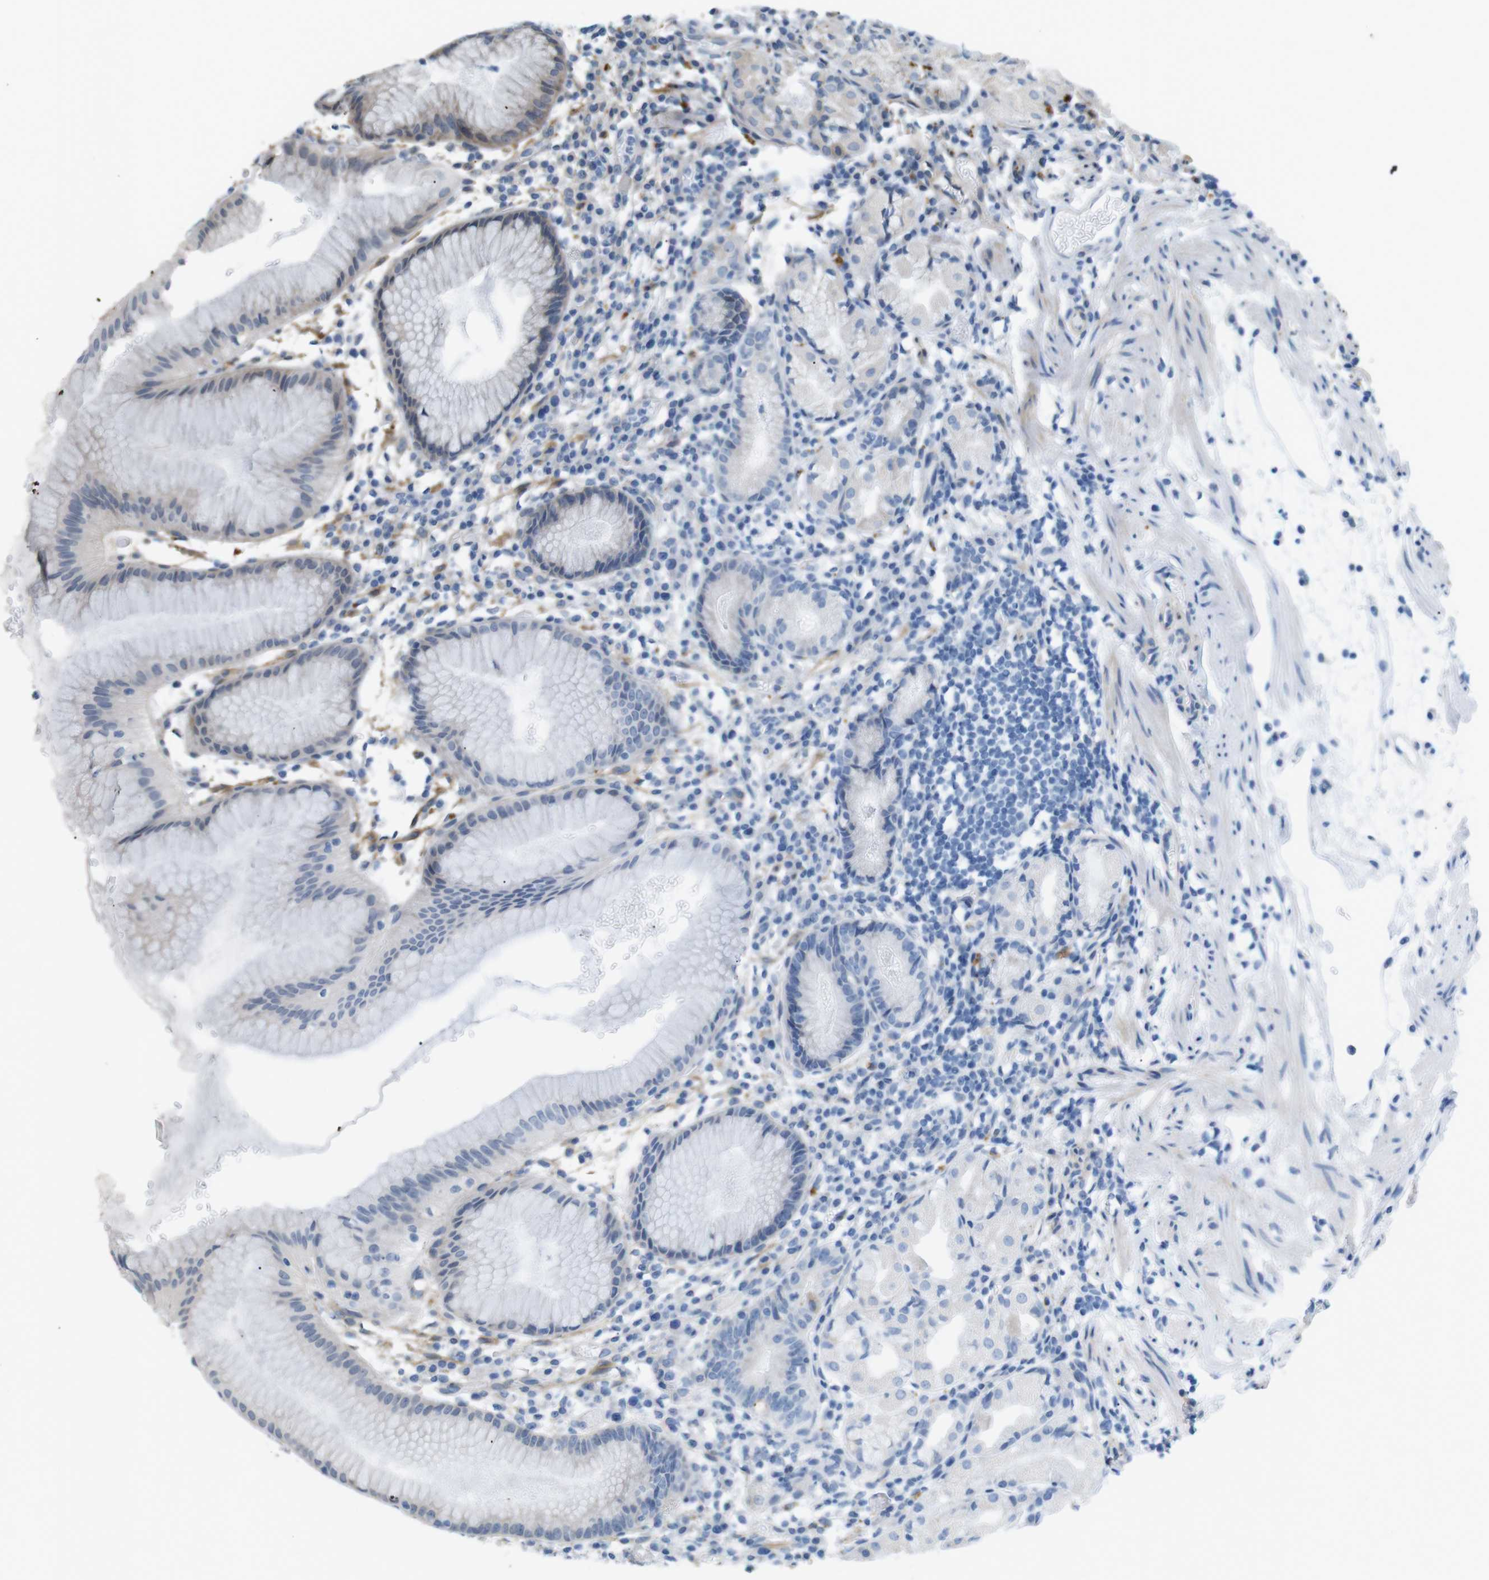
{"staining": {"intensity": "weak", "quantity": "<25%", "location": "cytoplasmic/membranous"}, "tissue": "stomach", "cell_type": "Glandular cells", "image_type": "normal", "snomed": [{"axis": "morphology", "description": "Normal tissue, NOS"}, {"axis": "topography", "description": "Stomach"}, {"axis": "topography", "description": "Stomach, lower"}], "caption": "IHC of benign stomach reveals no staining in glandular cells.", "gene": "KANK2", "patient": {"sex": "female", "age": 75}}